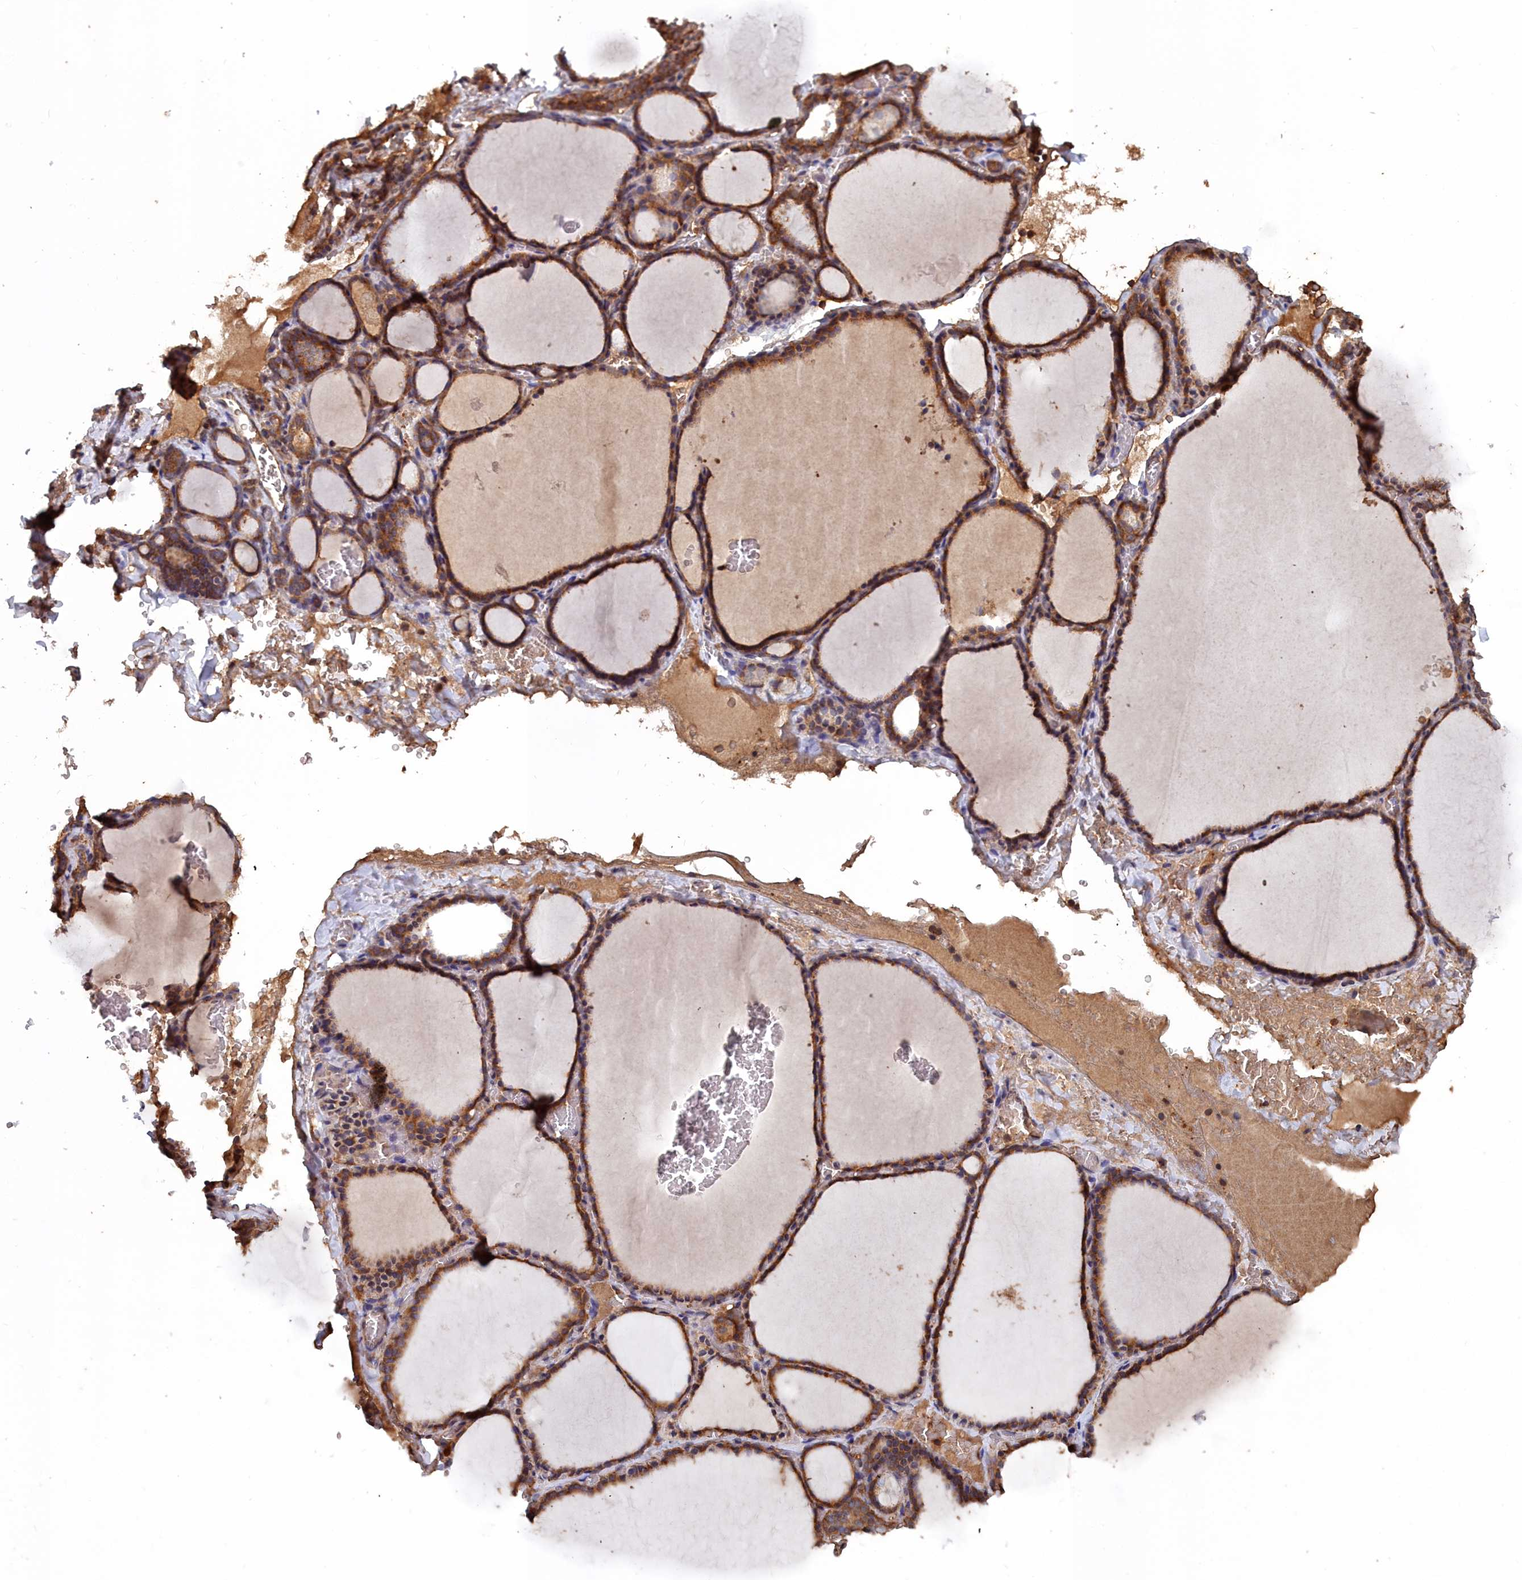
{"staining": {"intensity": "moderate", "quantity": ">75%", "location": "cytoplasmic/membranous"}, "tissue": "thyroid gland", "cell_type": "Glandular cells", "image_type": "normal", "snomed": [{"axis": "morphology", "description": "Normal tissue, NOS"}, {"axis": "topography", "description": "Thyroid gland"}], "caption": "The image shows immunohistochemical staining of normal thyroid gland. There is moderate cytoplasmic/membranous staining is identified in about >75% of glandular cells.", "gene": "GFRA2", "patient": {"sex": "female", "age": 39}}